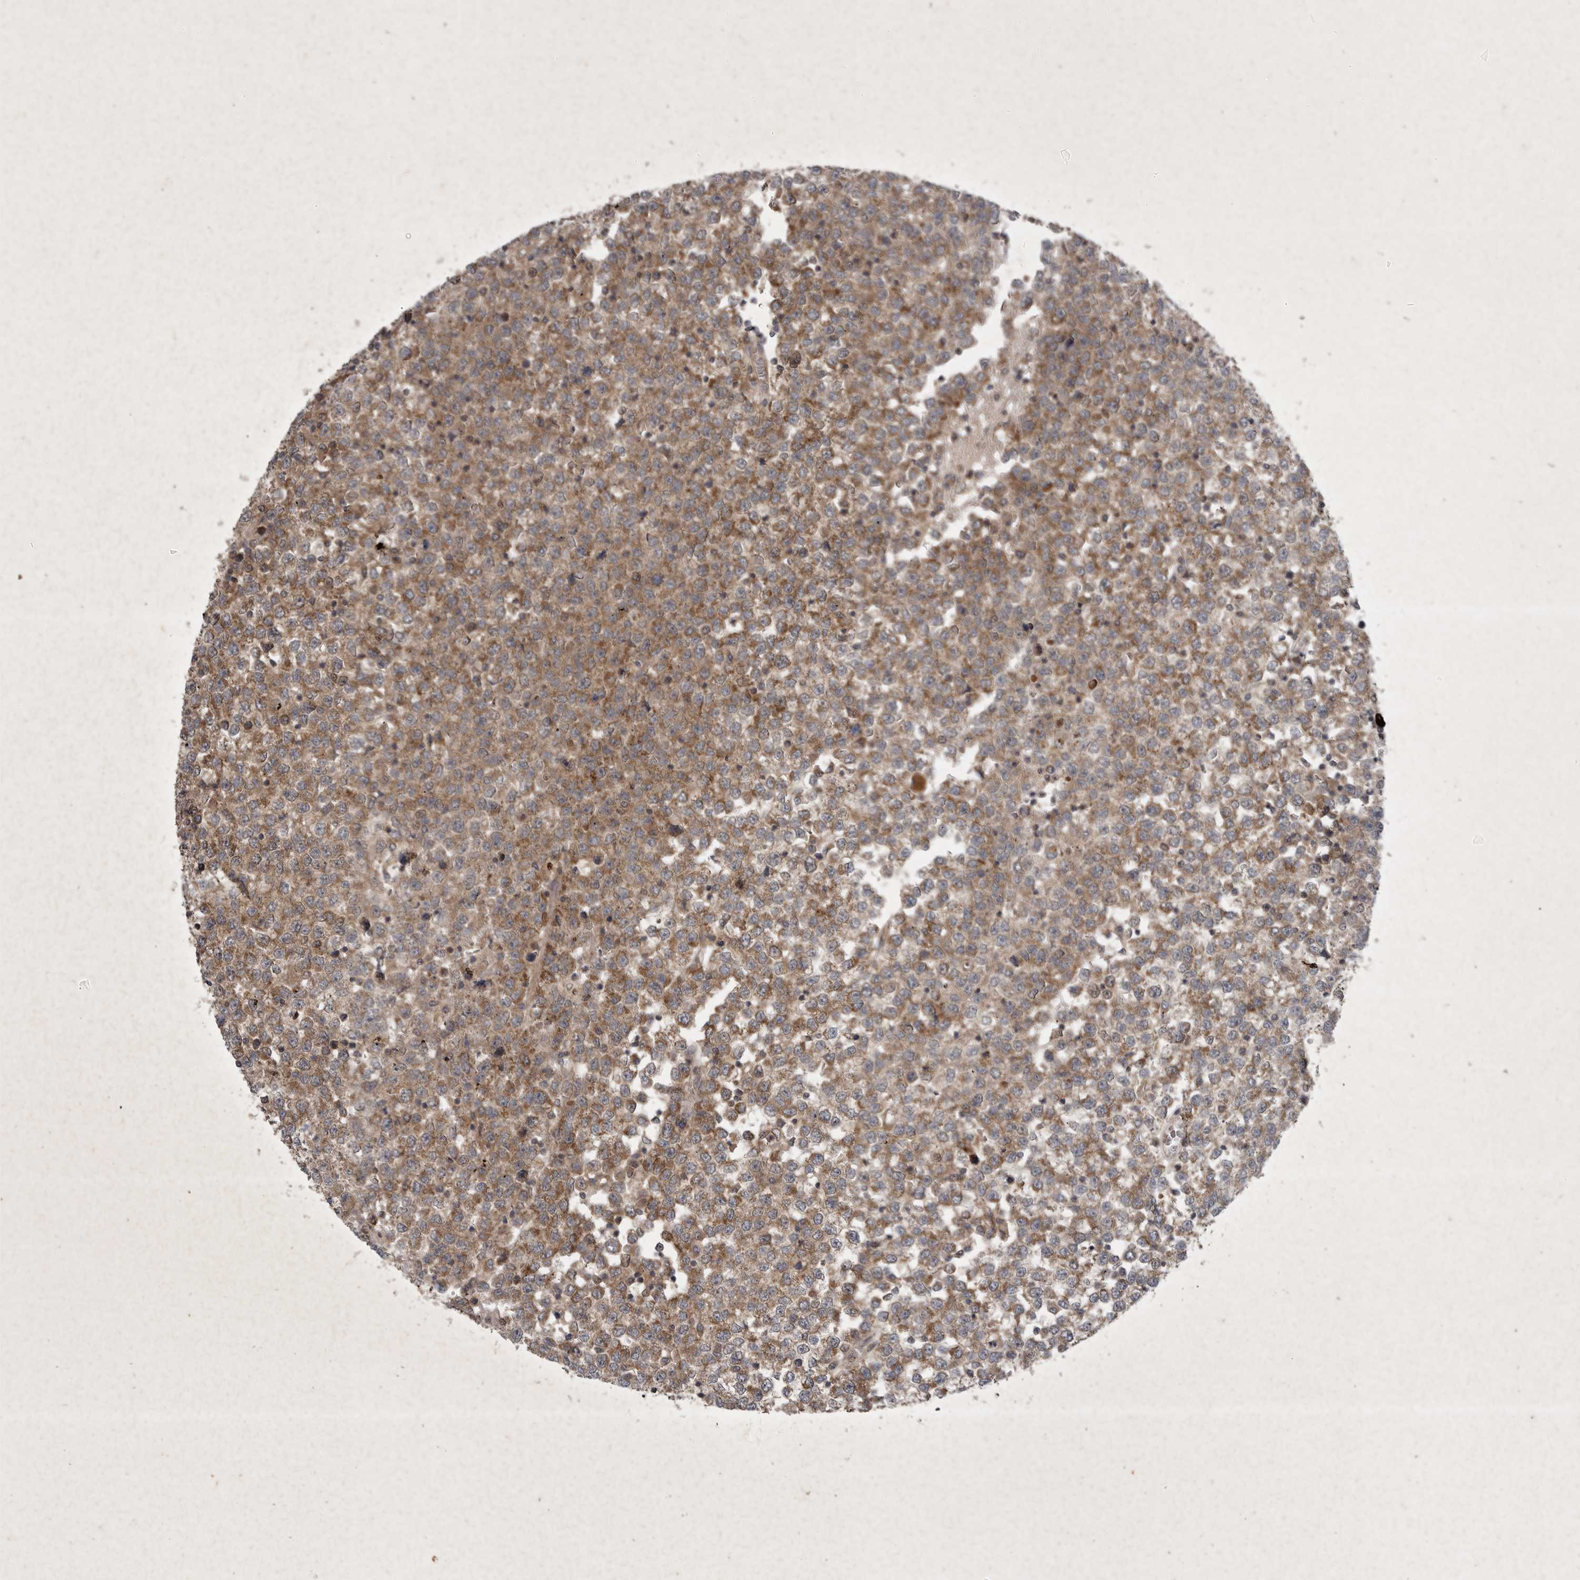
{"staining": {"intensity": "moderate", "quantity": ">75%", "location": "cytoplasmic/membranous"}, "tissue": "testis cancer", "cell_type": "Tumor cells", "image_type": "cancer", "snomed": [{"axis": "morphology", "description": "Seminoma, NOS"}, {"axis": "topography", "description": "Testis"}], "caption": "Immunohistochemistry of human testis cancer exhibits medium levels of moderate cytoplasmic/membranous positivity in approximately >75% of tumor cells. (DAB (3,3'-diaminobenzidine) = brown stain, brightfield microscopy at high magnification).", "gene": "DDR1", "patient": {"sex": "male", "age": 65}}